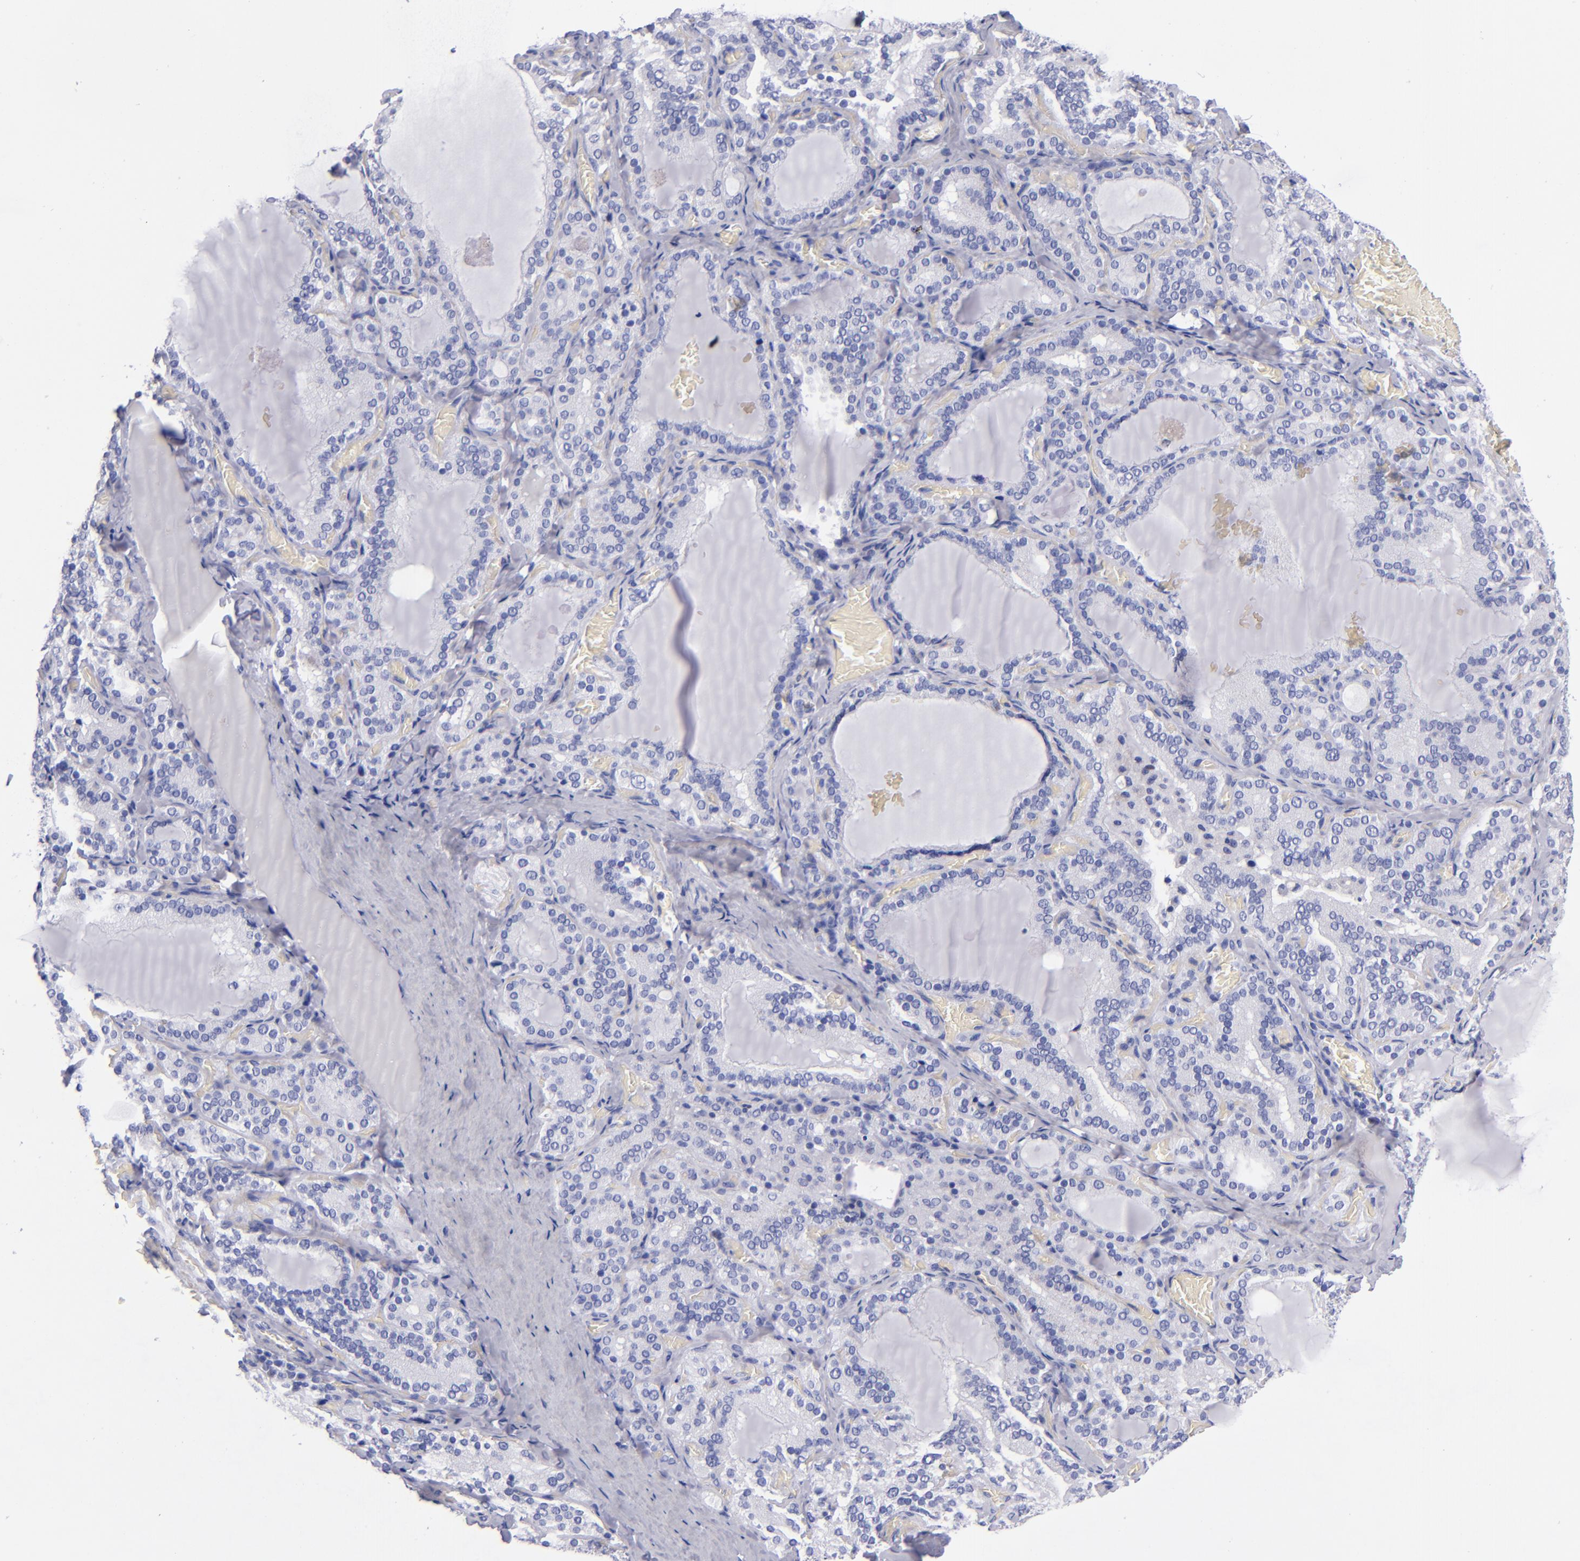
{"staining": {"intensity": "negative", "quantity": "none", "location": "none"}, "tissue": "thyroid gland", "cell_type": "Glandular cells", "image_type": "normal", "snomed": [{"axis": "morphology", "description": "Normal tissue, NOS"}, {"axis": "topography", "description": "Thyroid gland"}], "caption": "There is no significant staining in glandular cells of thyroid gland. (DAB (3,3'-diaminobenzidine) immunohistochemistry (IHC) with hematoxylin counter stain).", "gene": "MCM7", "patient": {"sex": "female", "age": 33}}